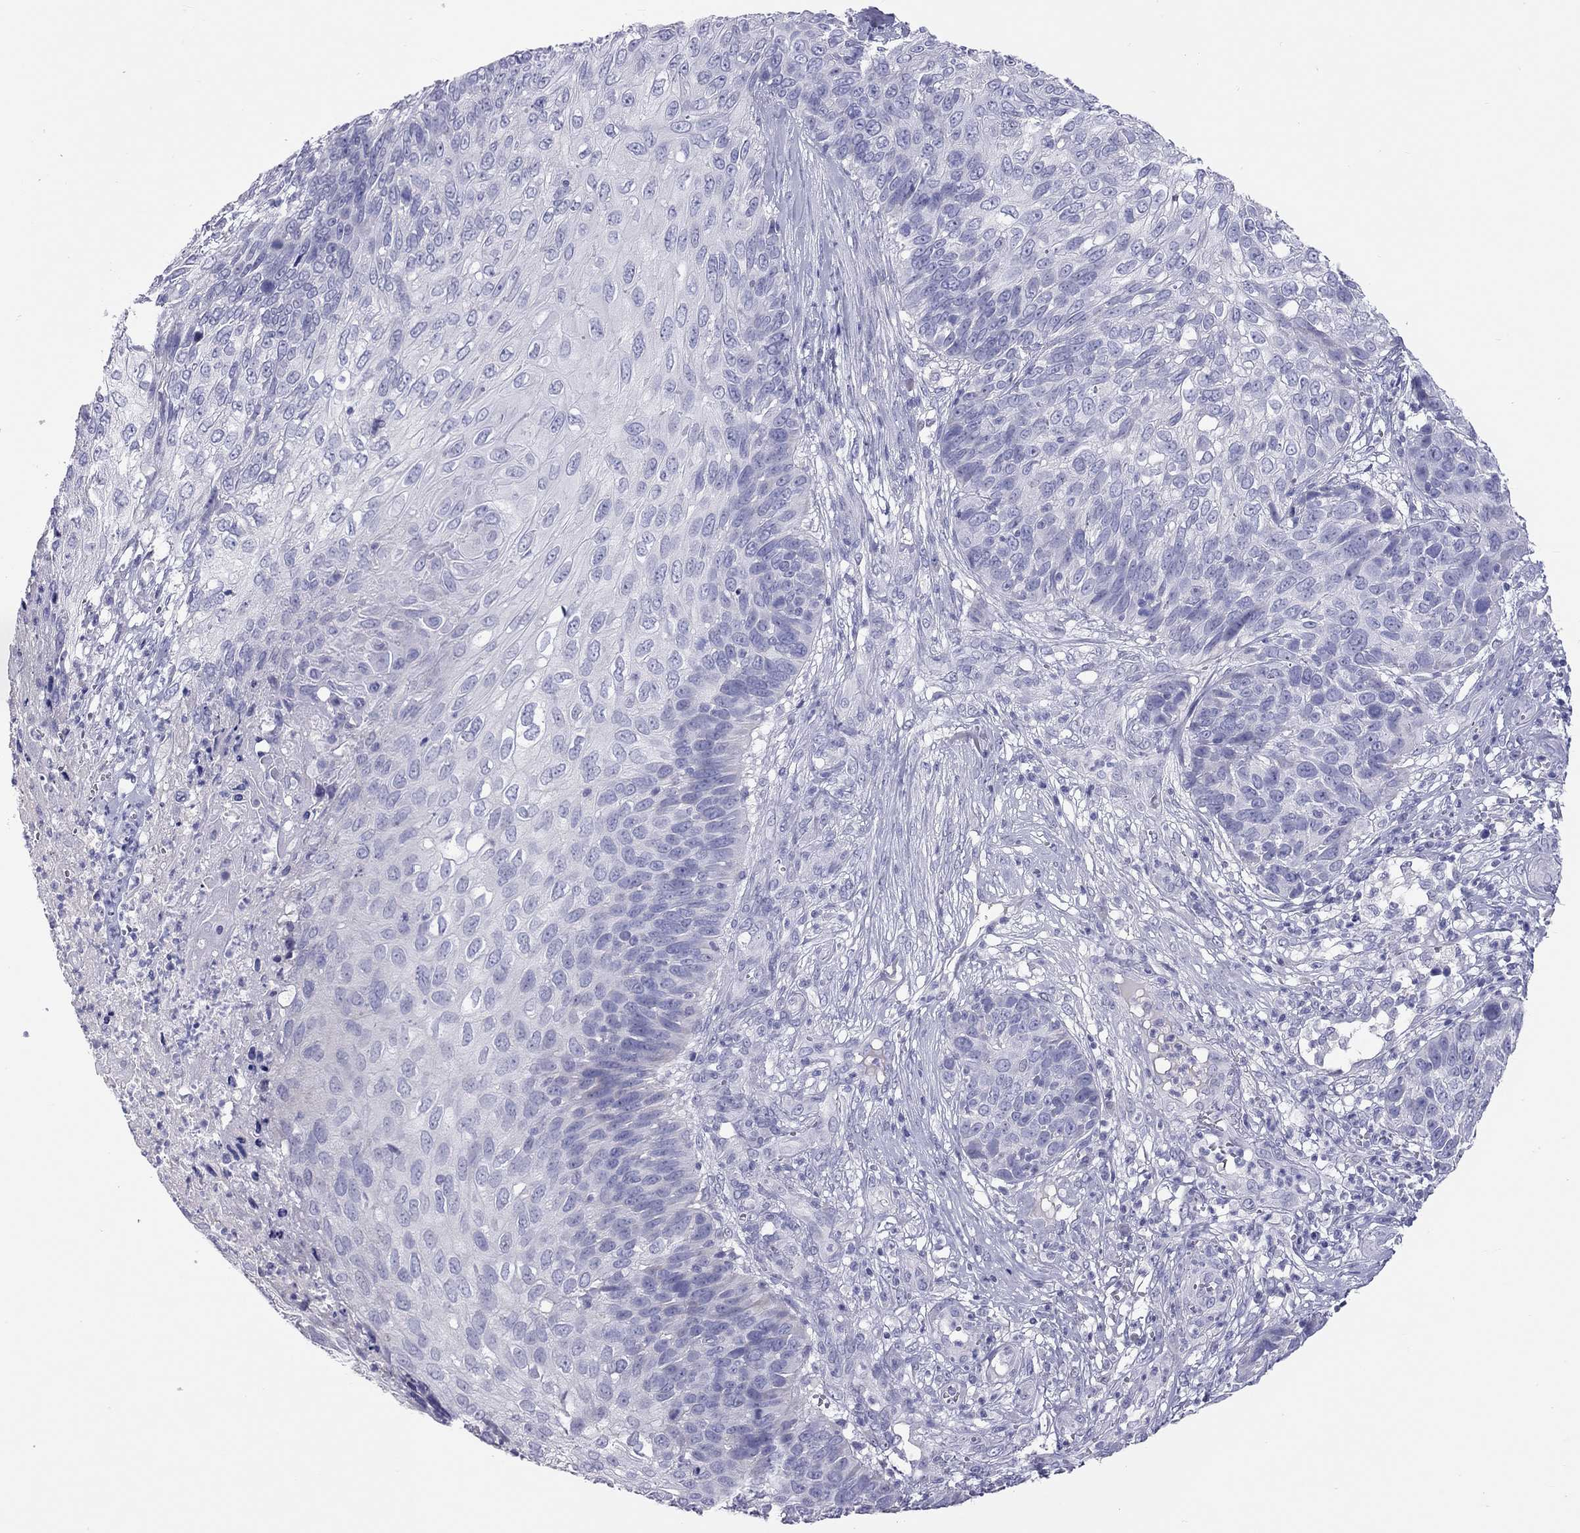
{"staining": {"intensity": "negative", "quantity": "none", "location": "none"}, "tissue": "skin cancer", "cell_type": "Tumor cells", "image_type": "cancer", "snomed": [{"axis": "morphology", "description": "Squamous cell carcinoma, NOS"}, {"axis": "topography", "description": "Skin"}], "caption": "Skin cancer (squamous cell carcinoma) stained for a protein using IHC shows no positivity tumor cells.", "gene": "IL17REL", "patient": {"sex": "male", "age": 92}}